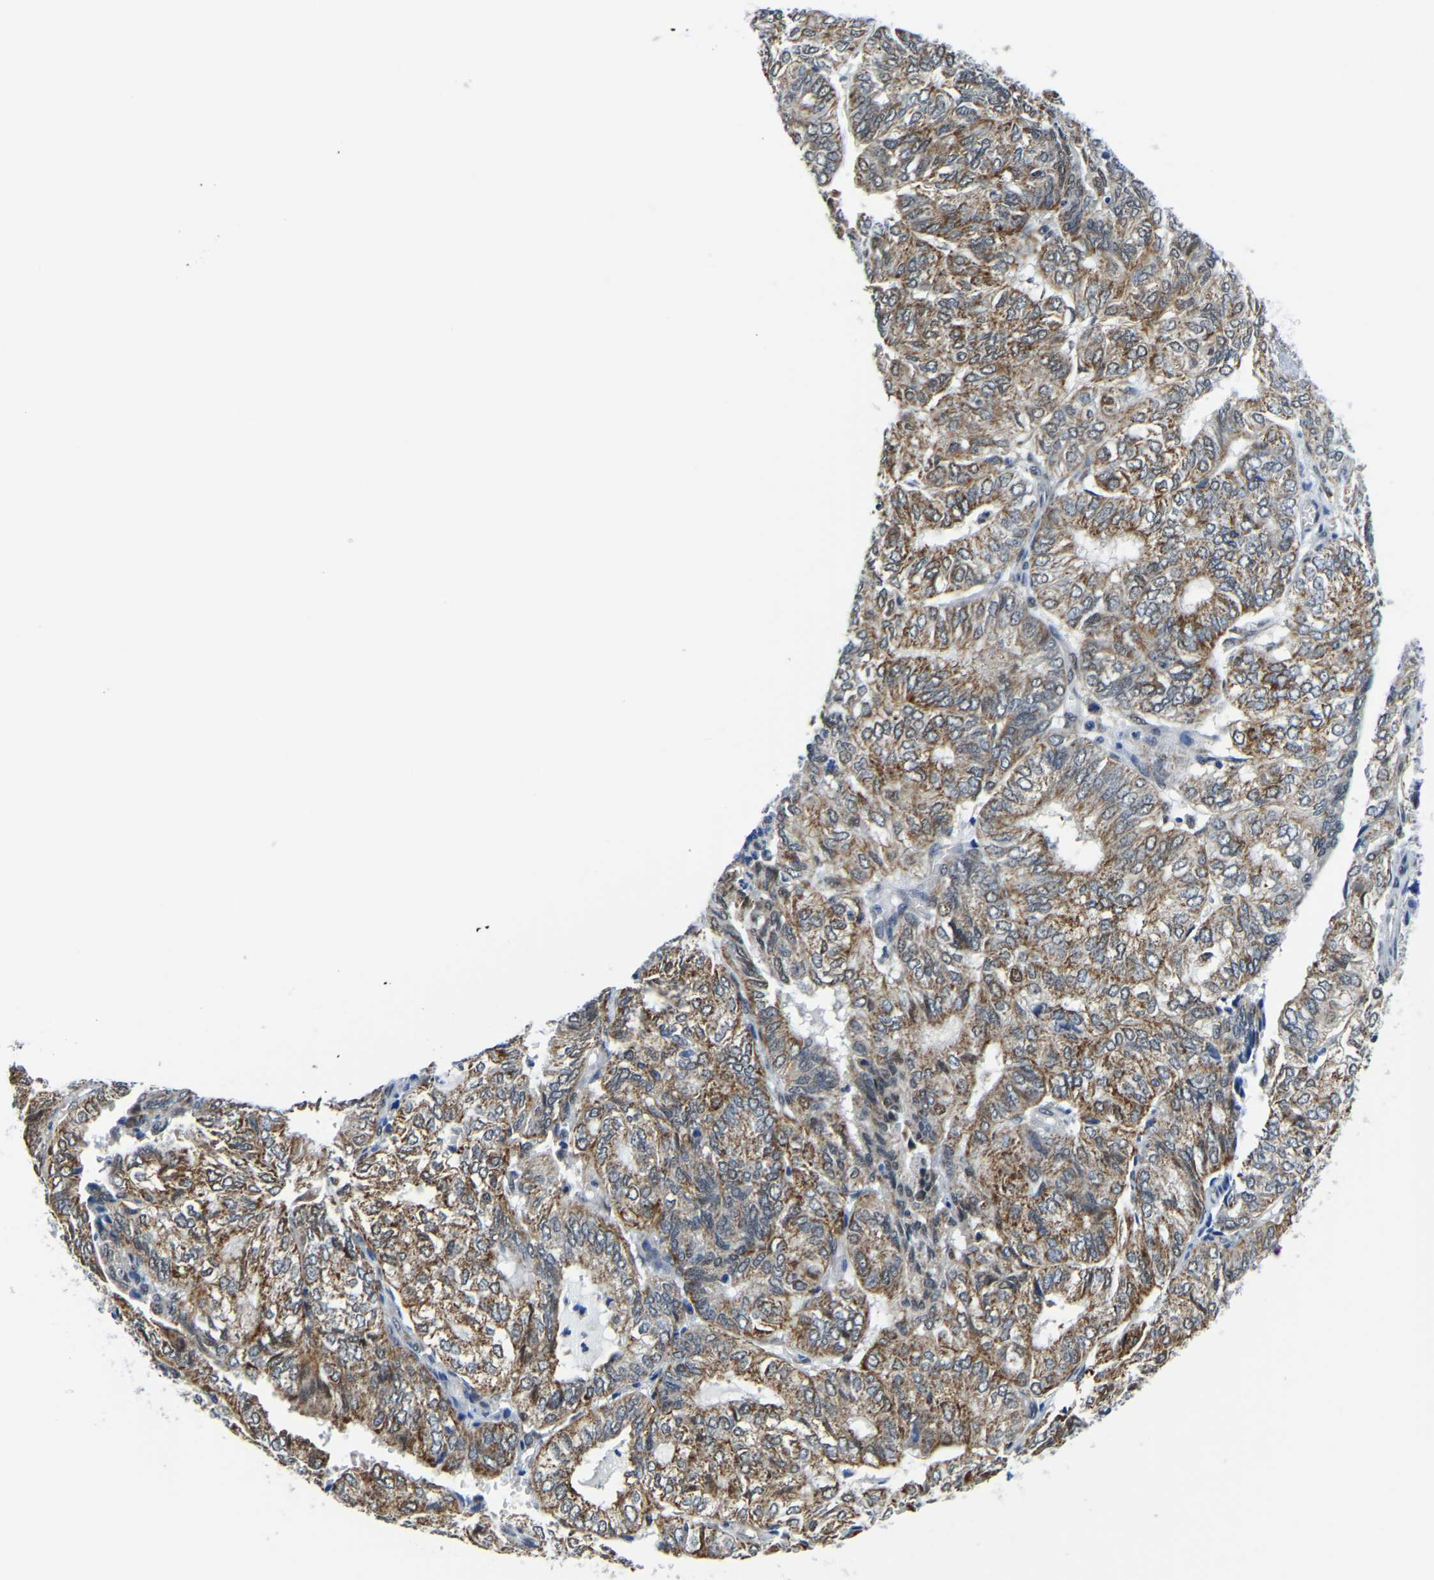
{"staining": {"intensity": "moderate", "quantity": ">75%", "location": "cytoplasmic/membranous"}, "tissue": "endometrial cancer", "cell_type": "Tumor cells", "image_type": "cancer", "snomed": [{"axis": "morphology", "description": "Adenocarcinoma, NOS"}, {"axis": "topography", "description": "Uterus"}], "caption": "Protein analysis of endometrial adenocarcinoma tissue reveals moderate cytoplasmic/membranous positivity in about >75% of tumor cells.", "gene": "BNIP3L", "patient": {"sex": "female", "age": 60}}